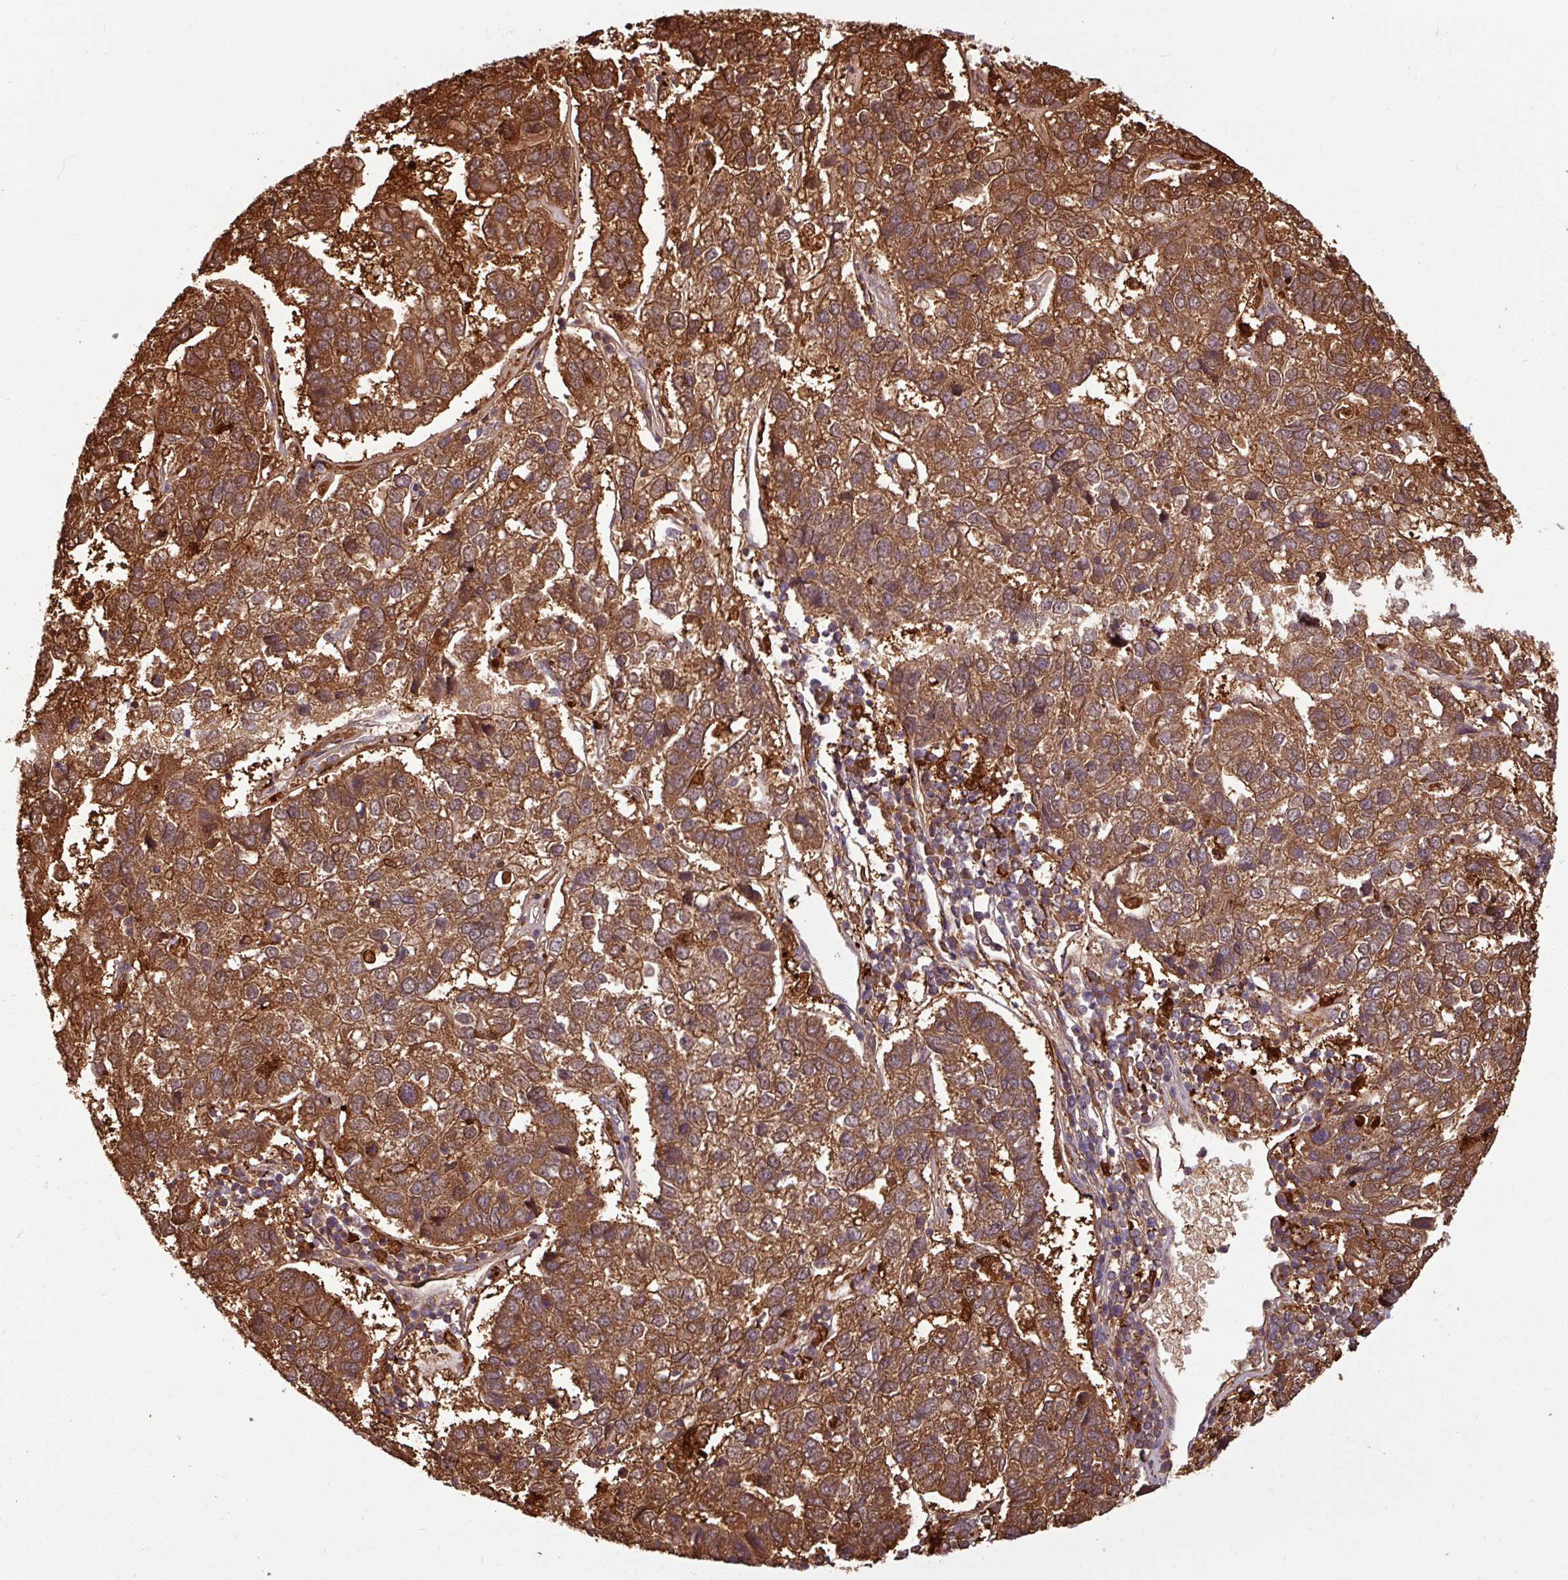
{"staining": {"intensity": "moderate", "quantity": ">75%", "location": "cytoplasmic/membranous"}, "tissue": "pancreatic cancer", "cell_type": "Tumor cells", "image_type": "cancer", "snomed": [{"axis": "morphology", "description": "Adenocarcinoma, NOS"}, {"axis": "topography", "description": "Pancreas"}], "caption": "Adenocarcinoma (pancreatic) stained with DAB immunohistochemistry displays medium levels of moderate cytoplasmic/membranous positivity in approximately >75% of tumor cells.", "gene": "KCTD11", "patient": {"sex": "female", "age": 61}}